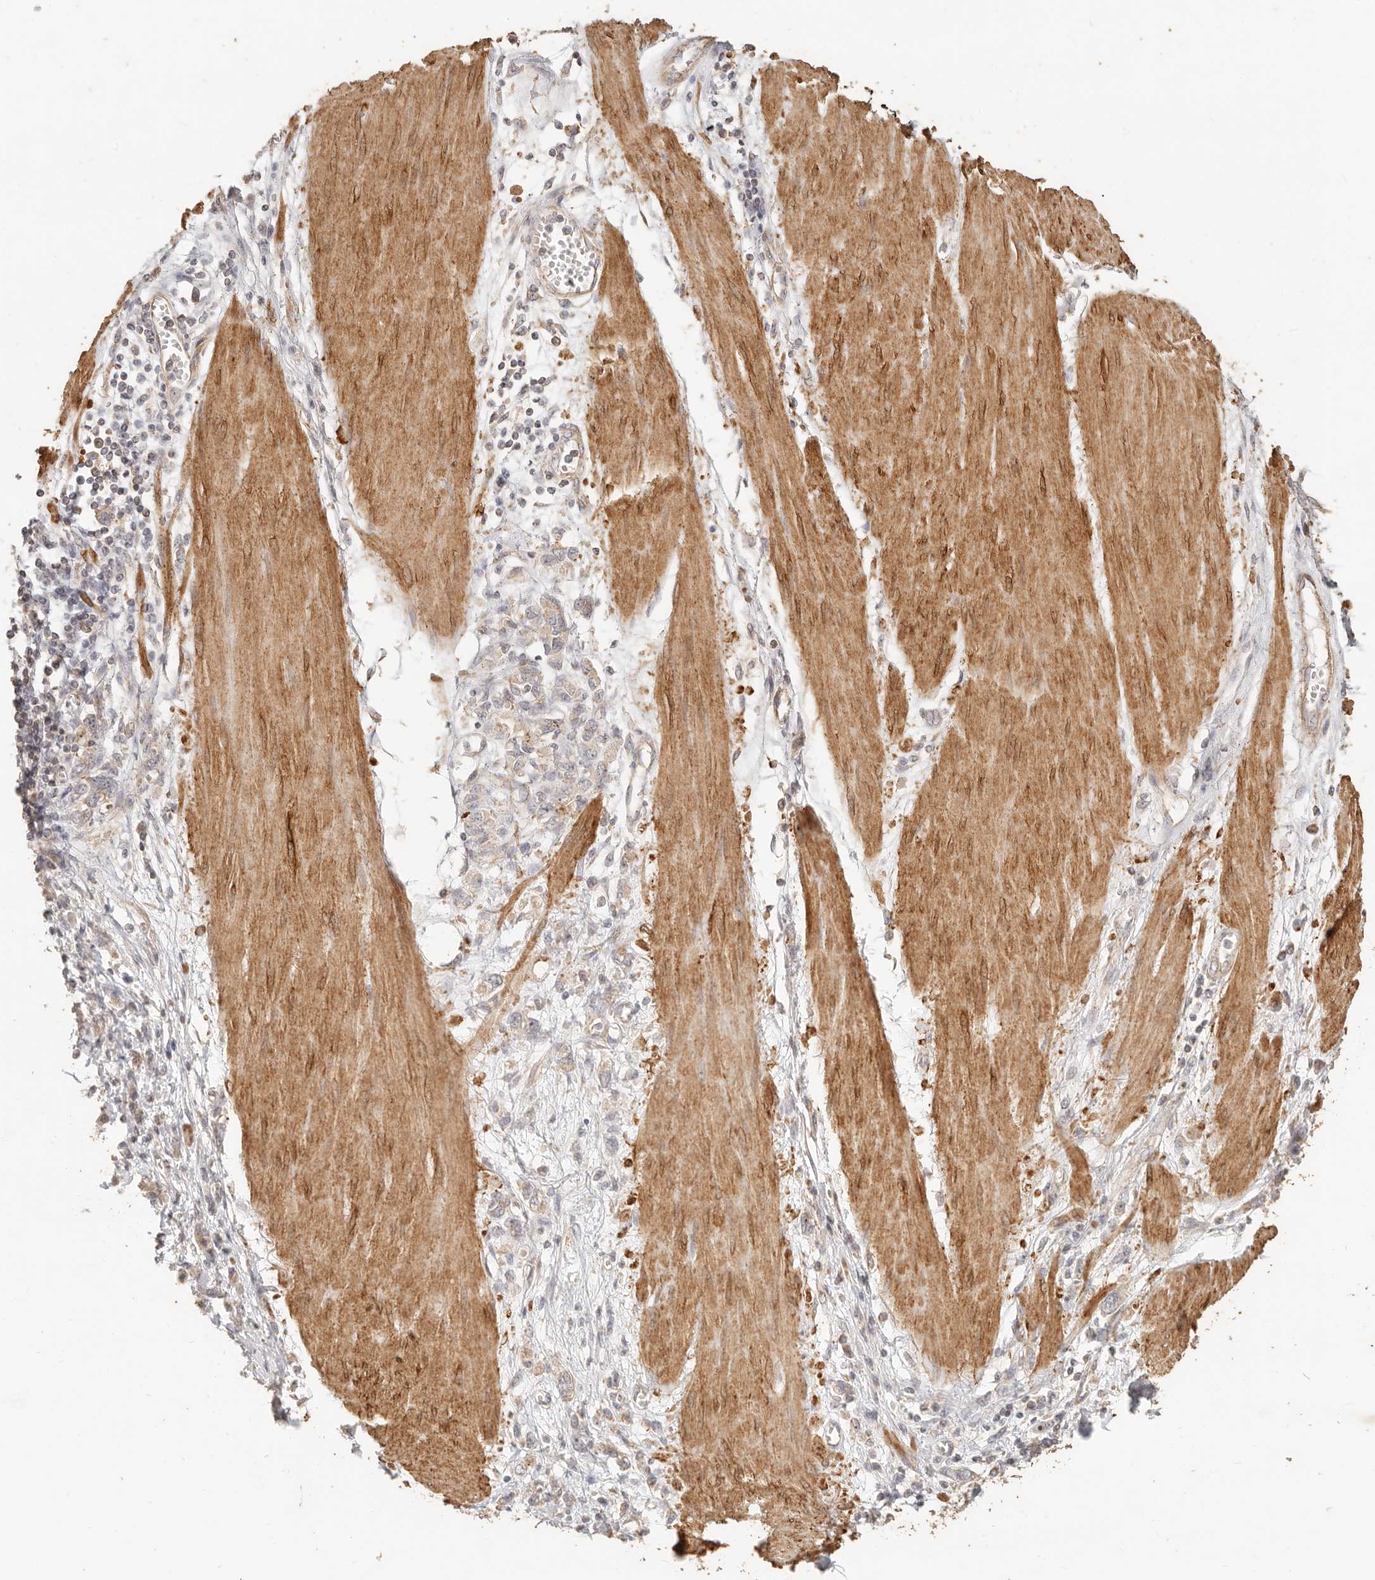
{"staining": {"intensity": "weak", "quantity": "<25%", "location": "cytoplasmic/membranous"}, "tissue": "stomach cancer", "cell_type": "Tumor cells", "image_type": "cancer", "snomed": [{"axis": "morphology", "description": "Adenocarcinoma, NOS"}, {"axis": "topography", "description": "Stomach"}], "caption": "This is an IHC image of adenocarcinoma (stomach). There is no staining in tumor cells.", "gene": "PTPN22", "patient": {"sex": "female", "age": 76}}